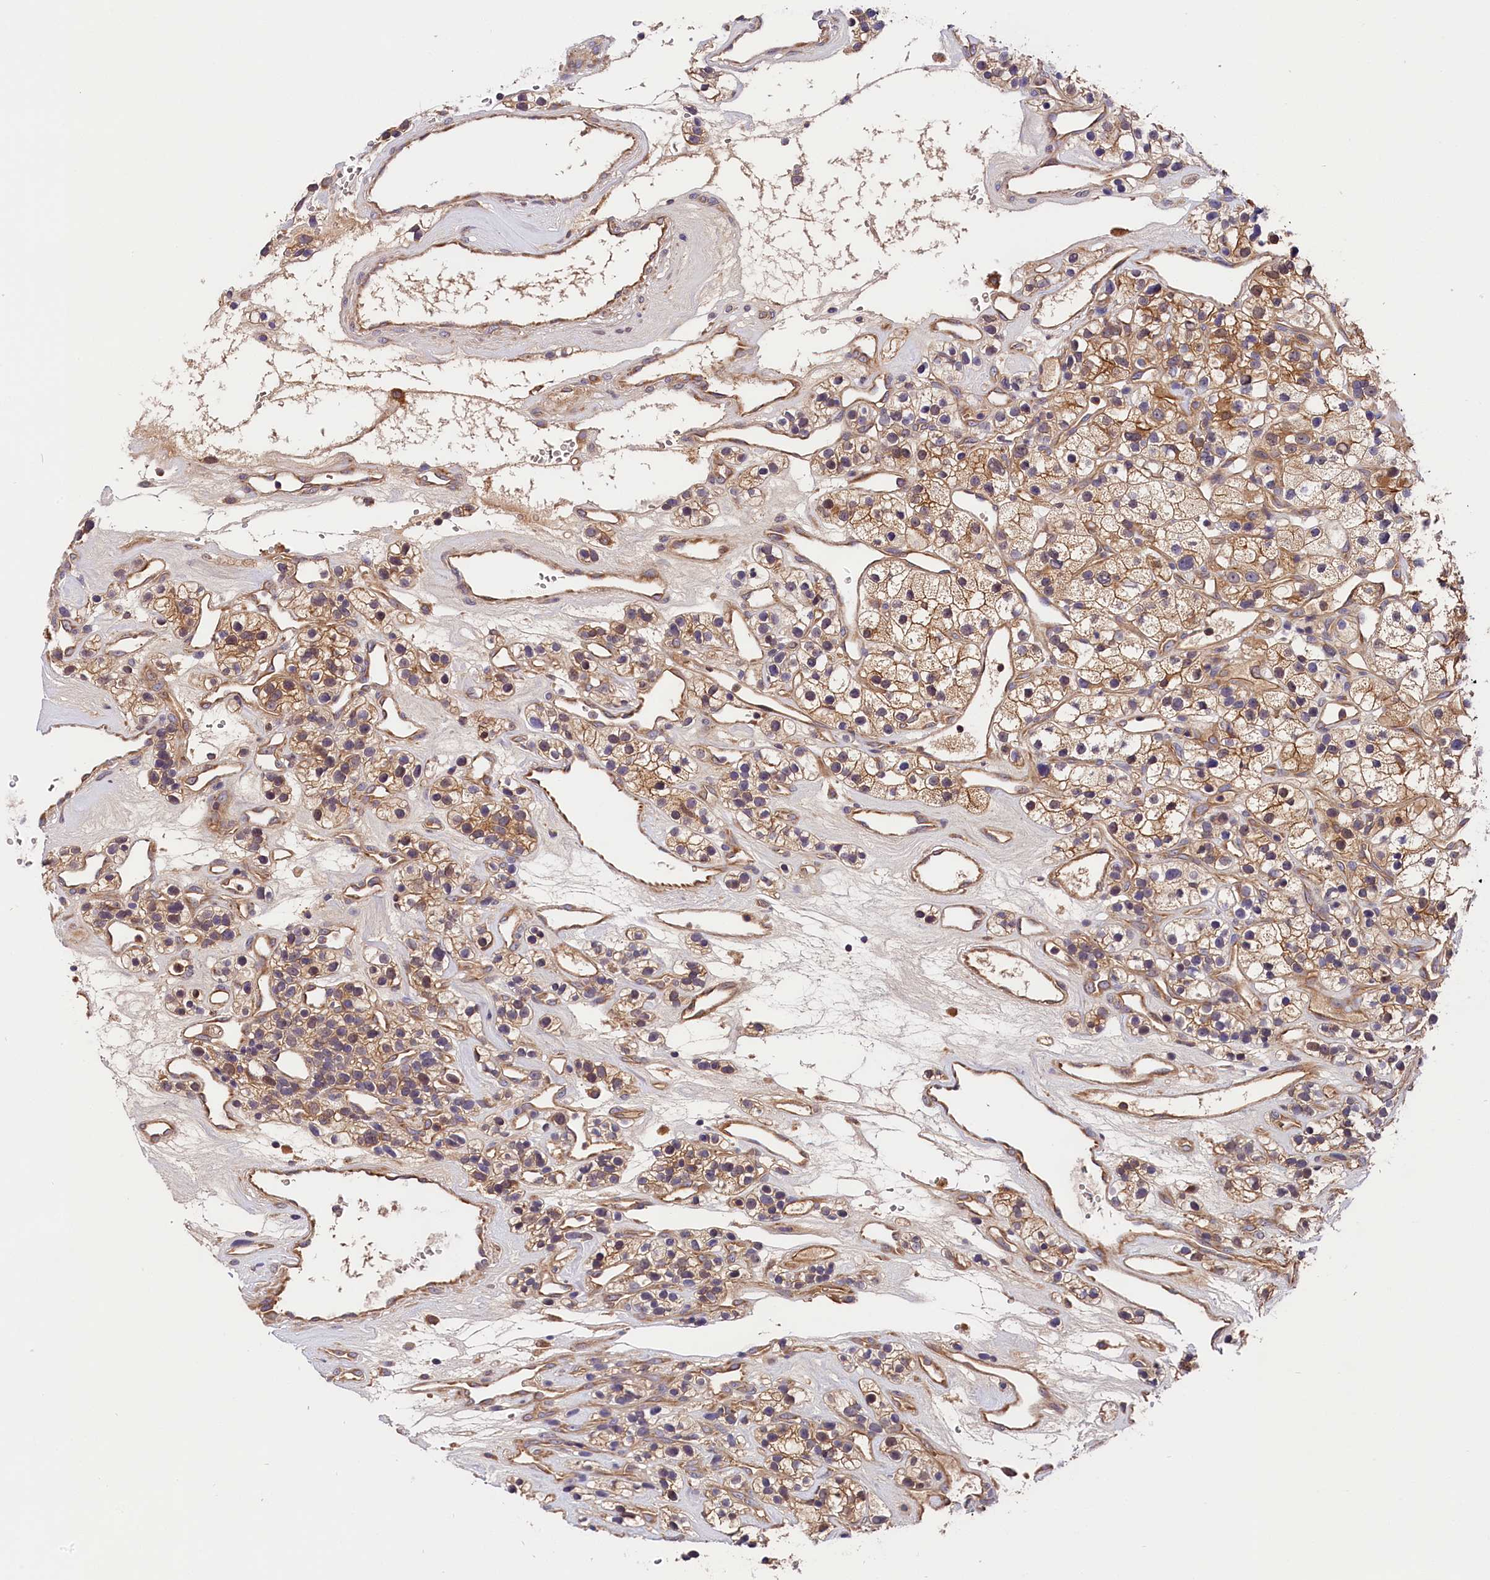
{"staining": {"intensity": "moderate", "quantity": ">75%", "location": "cytoplasmic/membranous"}, "tissue": "renal cancer", "cell_type": "Tumor cells", "image_type": "cancer", "snomed": [{"axis": "morphology", "description": "Adenocarcinoma, NOS"}, {"axis": "topography", "description": "Kidney"}], "caption": "An image of human renal adenocarcinoma stained for a protein exhibits moderate cytoplasmic/membranous brown staining in tumor cells. (IHC, brightfield microscopy, high magnification).", "gene": "SPG11", "patient": {"sex": "female", "age": 57}}